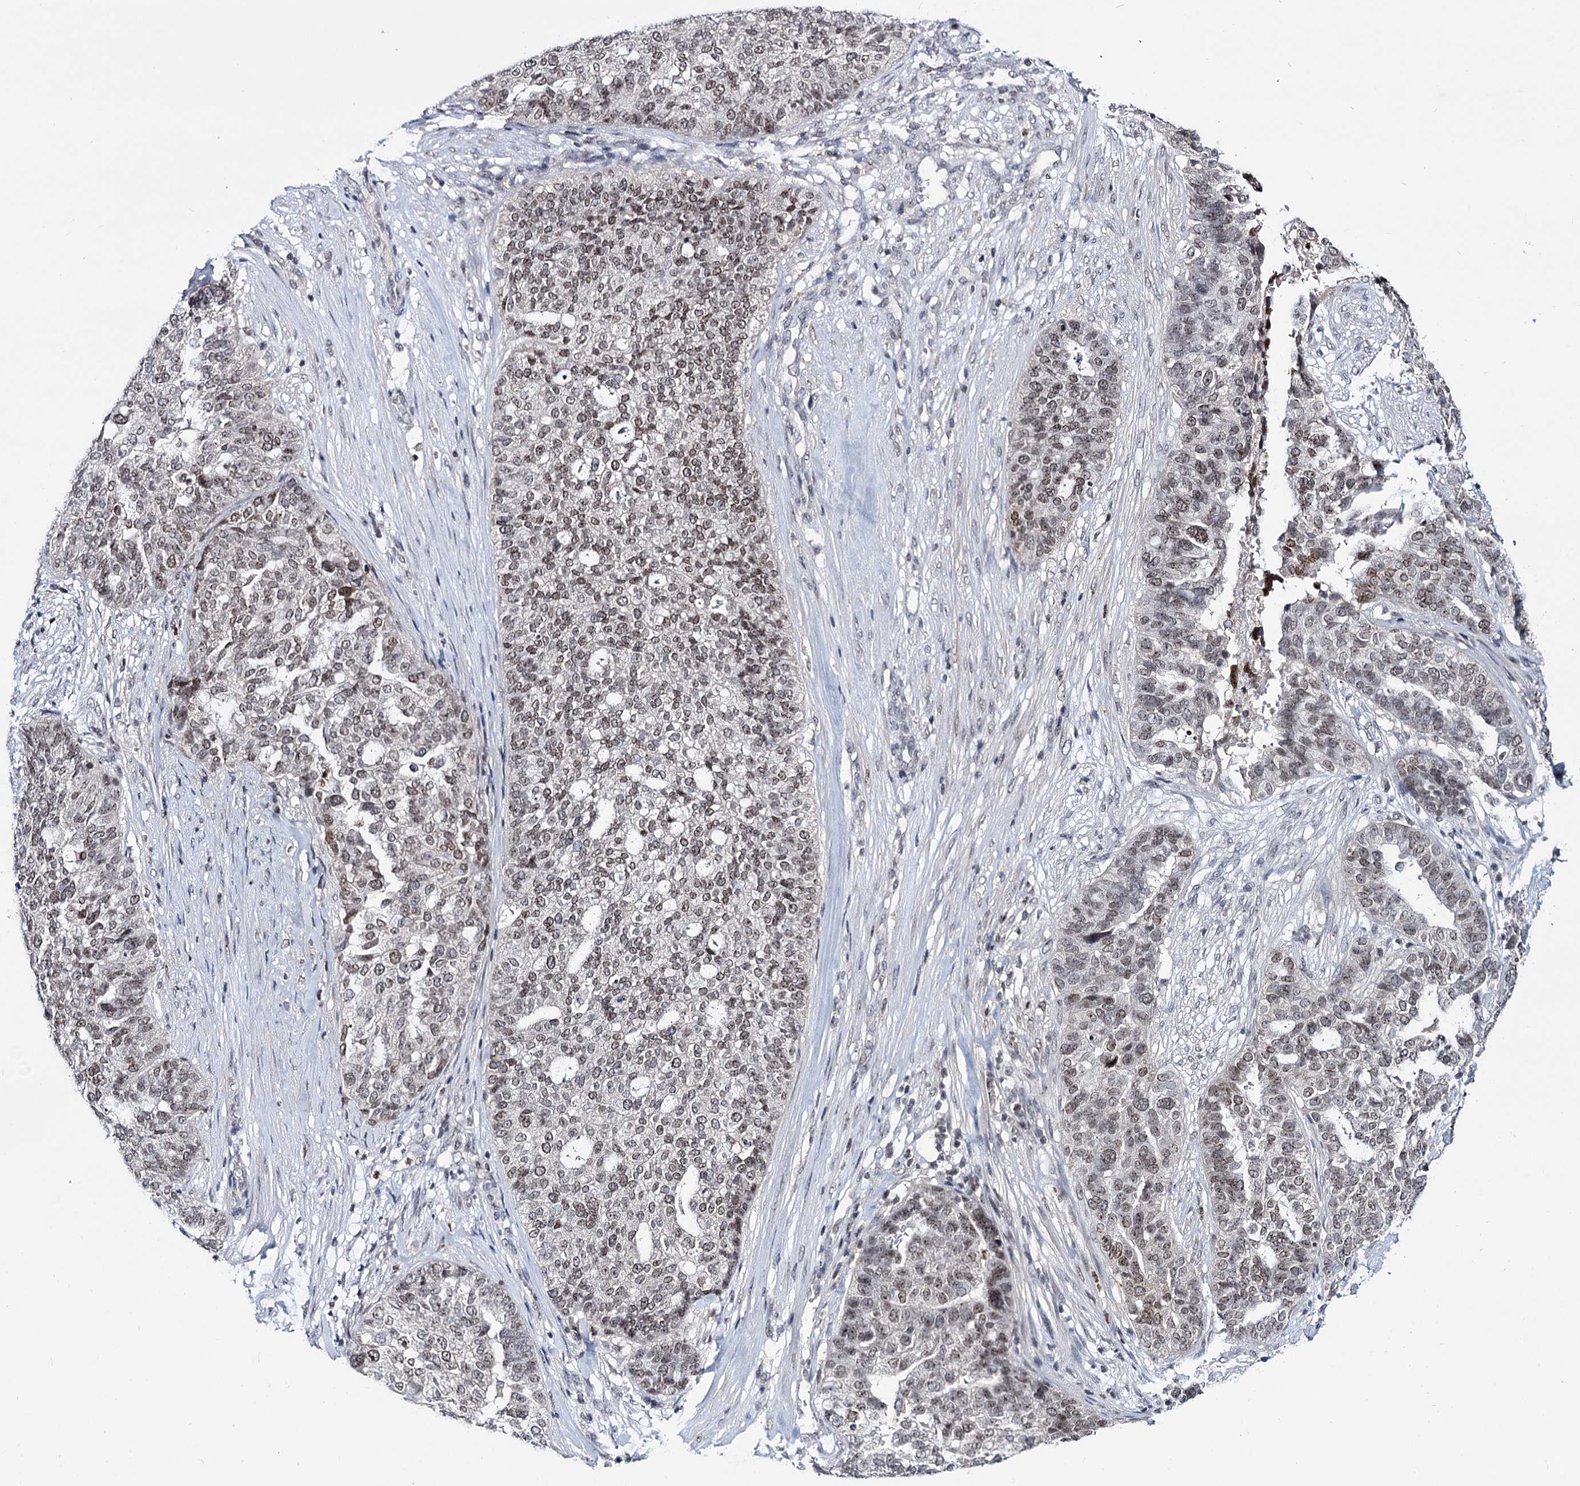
{"staining": {"intensity": "weak", "quantity": "25%-75%", "location": "nuclear"}, "tissue": "ovarian cancer", "cell_type": "Tumor cells", "image_type": "cancer", "snomed": [{"axis": "morphology", "description": "Cystadenocarcinoma, serous, NOS"}, {"axis": "topography", "description": "Ovary"}], "caption": "Immunohistochemistry (IHC) histopathology image of neoplastic tissue: ovarian cancer (serous cystadenocarcinoma) stained using immunohistochemistry demonstrates low levels of weak protein expression localized specifically in the nuclear of tumor cells, appearing as a nuclear brown color.", "gene": "SMCHD1", "patient": {"sex": "female", "age": 59}}